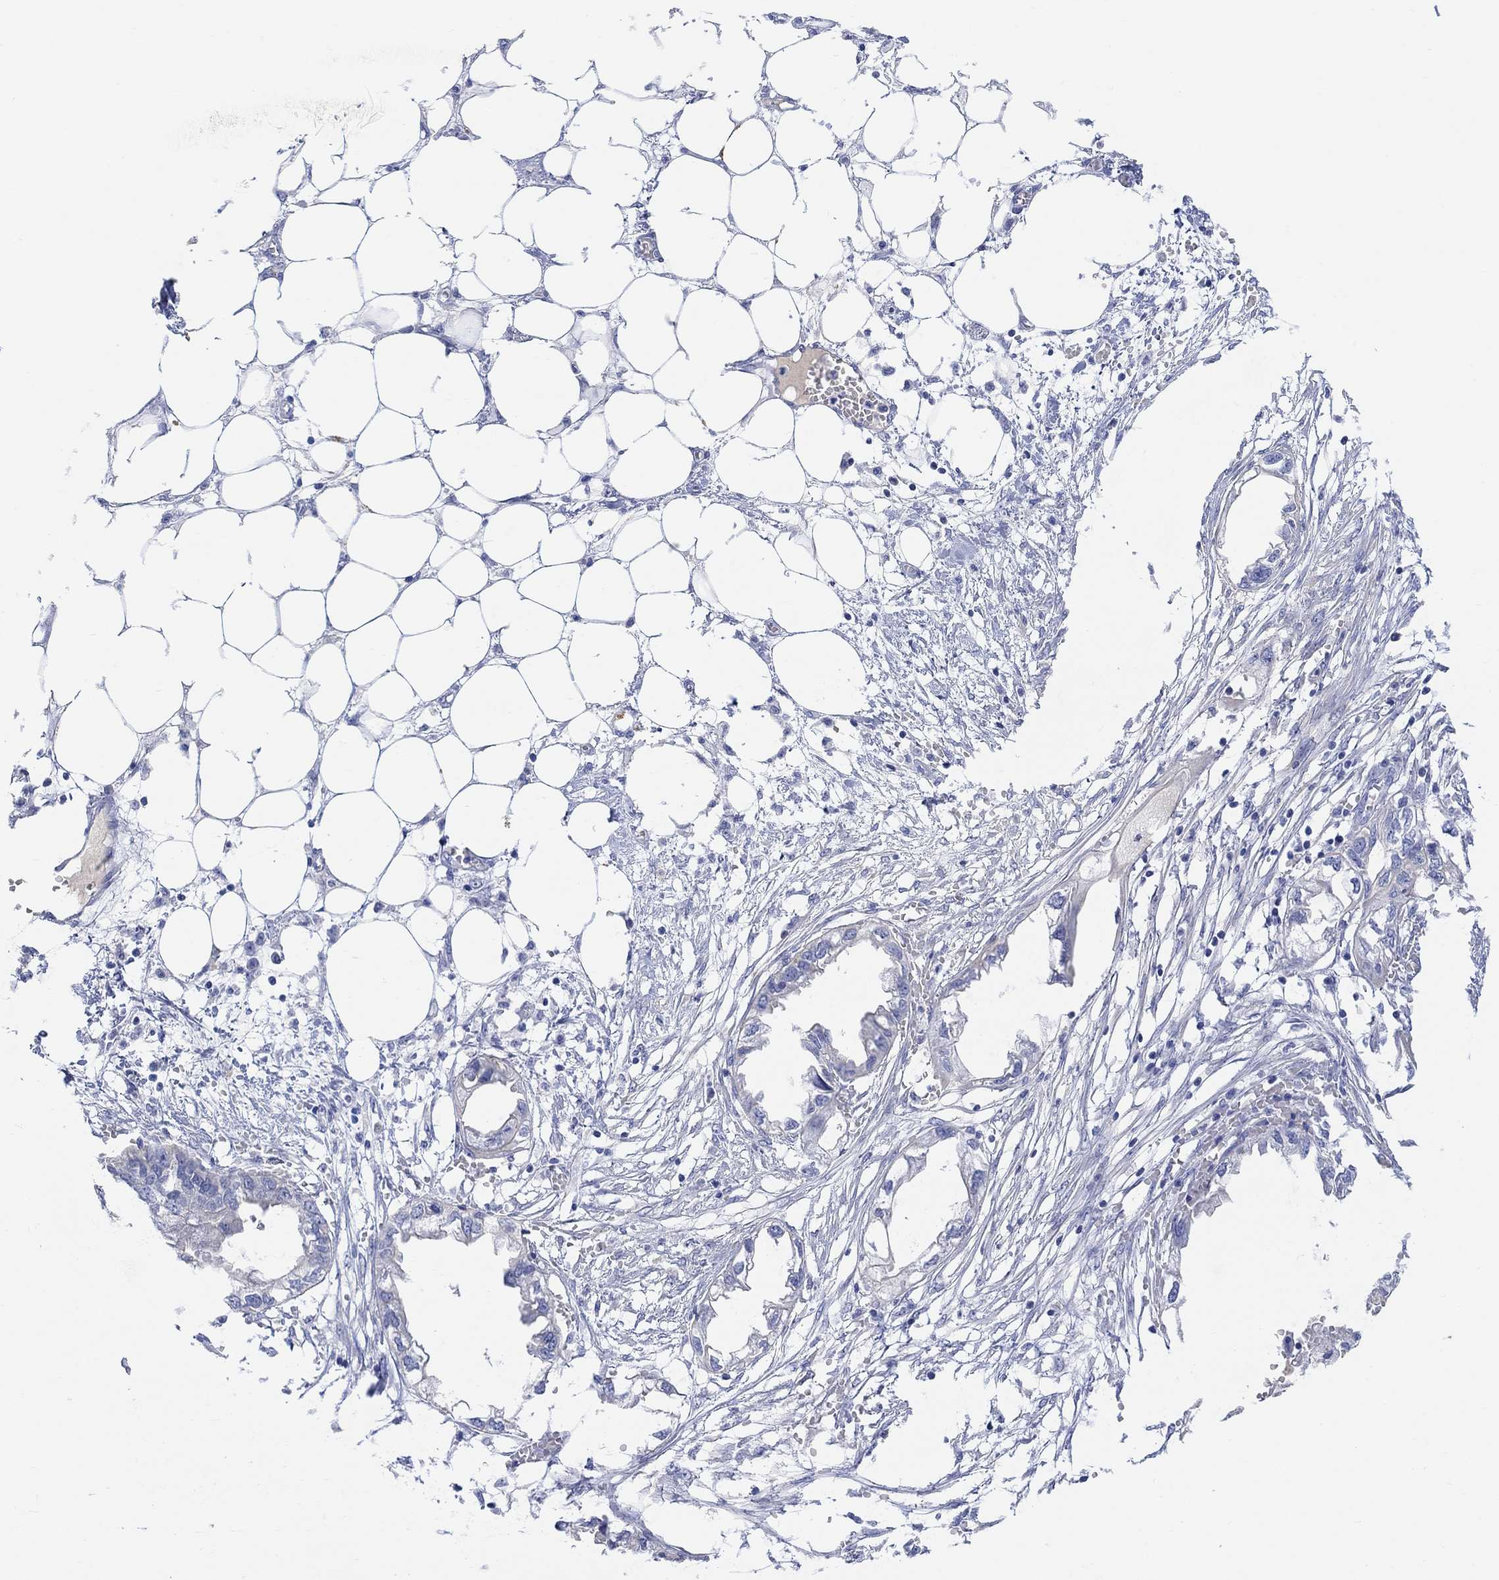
{"staining": {"intensity": "negative", "quantity": "none", "location": "none"}, "tissue": "endometrial cancer", "cell_type": "Tumor cells", "image_type": "cancer", "snomed": [{"axis": "morphology", "description": "Adenocarcinoma, NOS"}, {"axis": "morphology", "description": "Adenocarcinoma, metastatic, NOS"}, {"axis": "topography", "description": "Adipose tissue"}, {"axis": "topography", "description": "Endometrium"}], "caption": "A photomicrograph of endometrial cancer (metastatic adenocarcinoma) stained for a protein reveals no brown staining in tumor cells. (Brightfield microscopy of DAB immunohistochemistry at high magnification).", "gene": "TYR", "patient": {"sex": "female", "age": 67}}